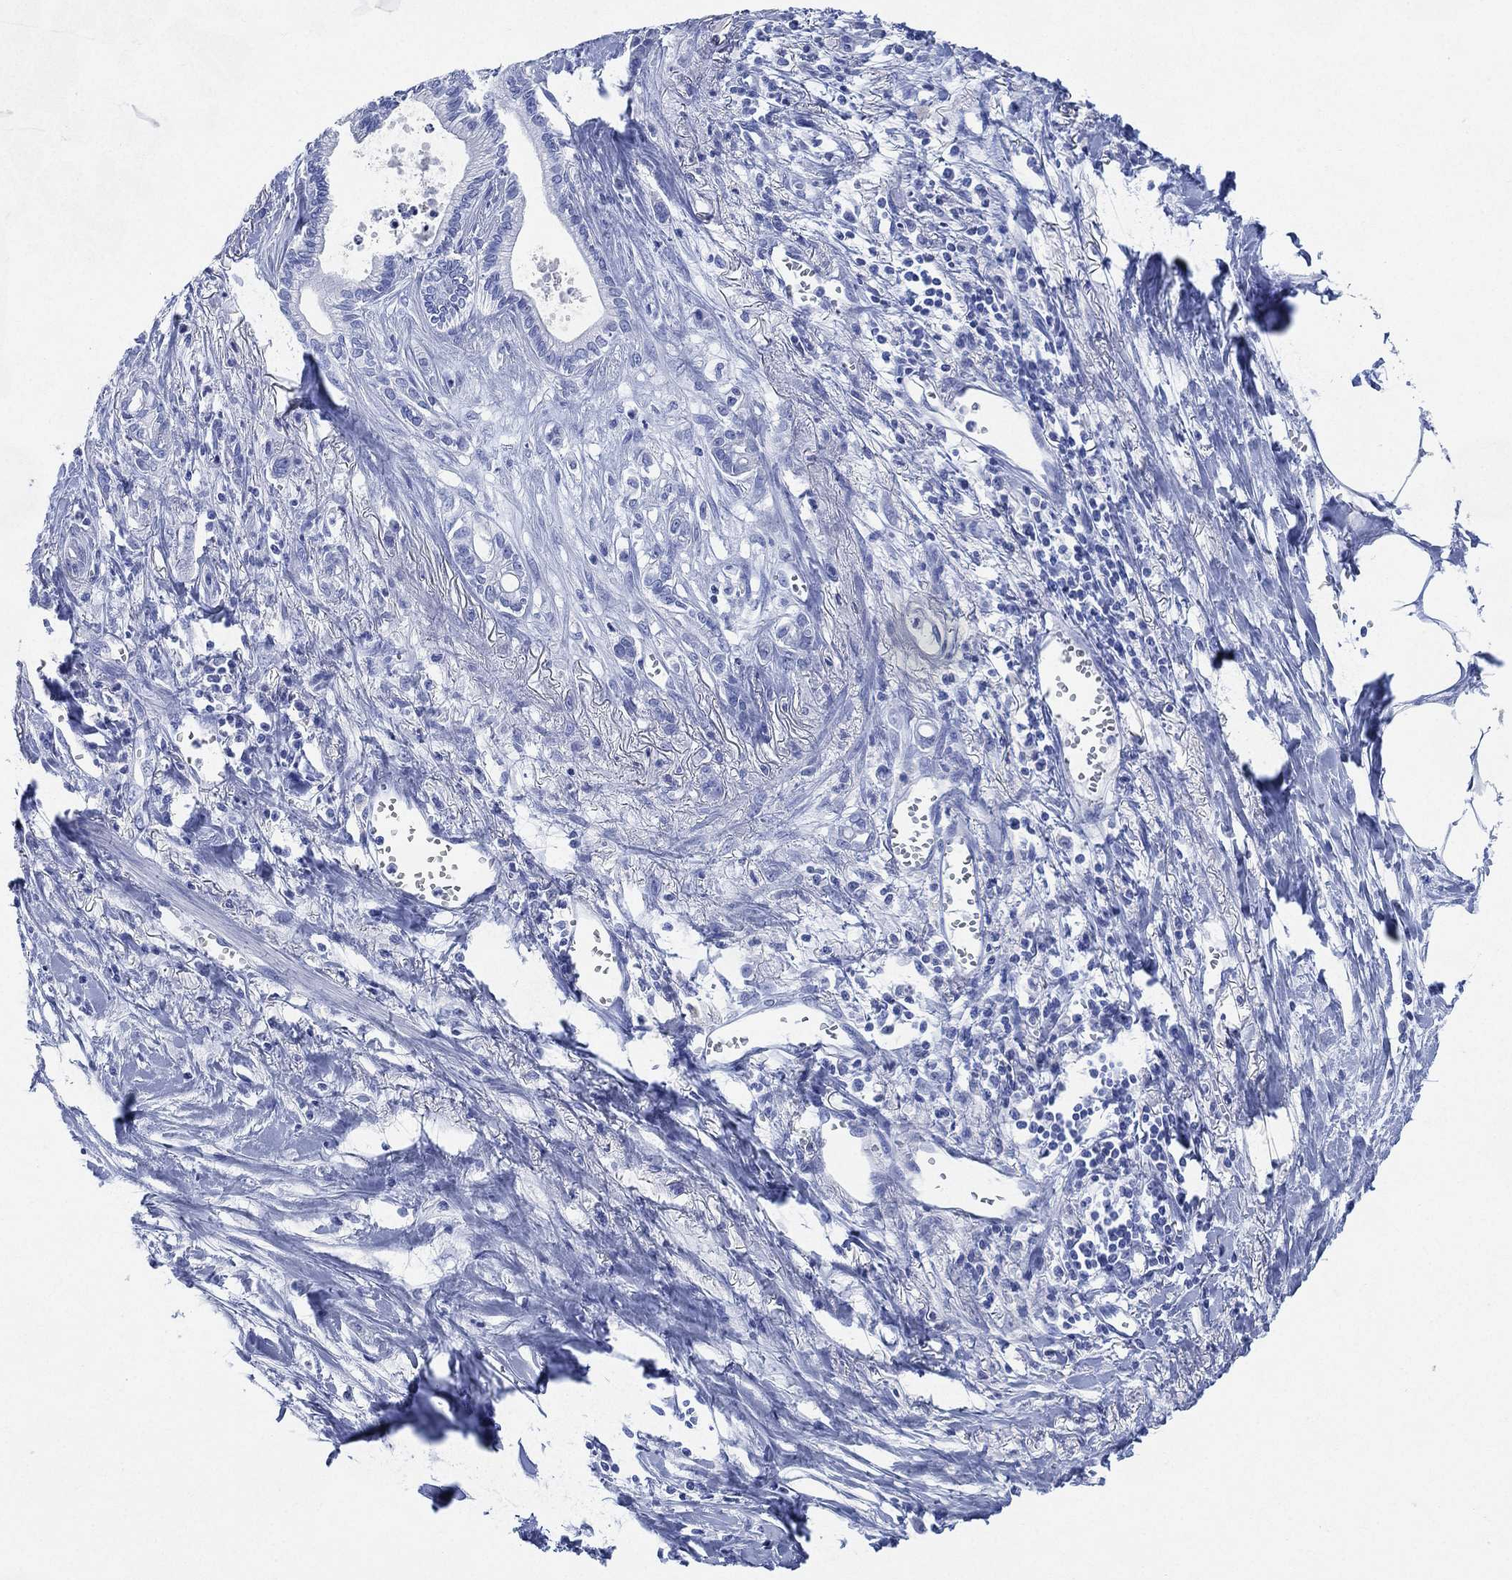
{"staining": {"intensity": "negative", "quantity": "none", "location": "none"}, "tissue": "pancreatic cancer", "cell_type": "Tumor cells", "image_type": "cancer", "snomed": [{"axis": "morphology", "description": "Adenocarcinoma, NOS"}, {"axis": "topography", "description": "Pancreas"}], "caption": "IHC micrograph of neoplastic tissue: adenocarcinoma (pancreatic) stained with DAB reveals no significant protein expression in tumor cells.", "gene": "SIGLECL1", "patient": {"sex": "male", "age": 71}}